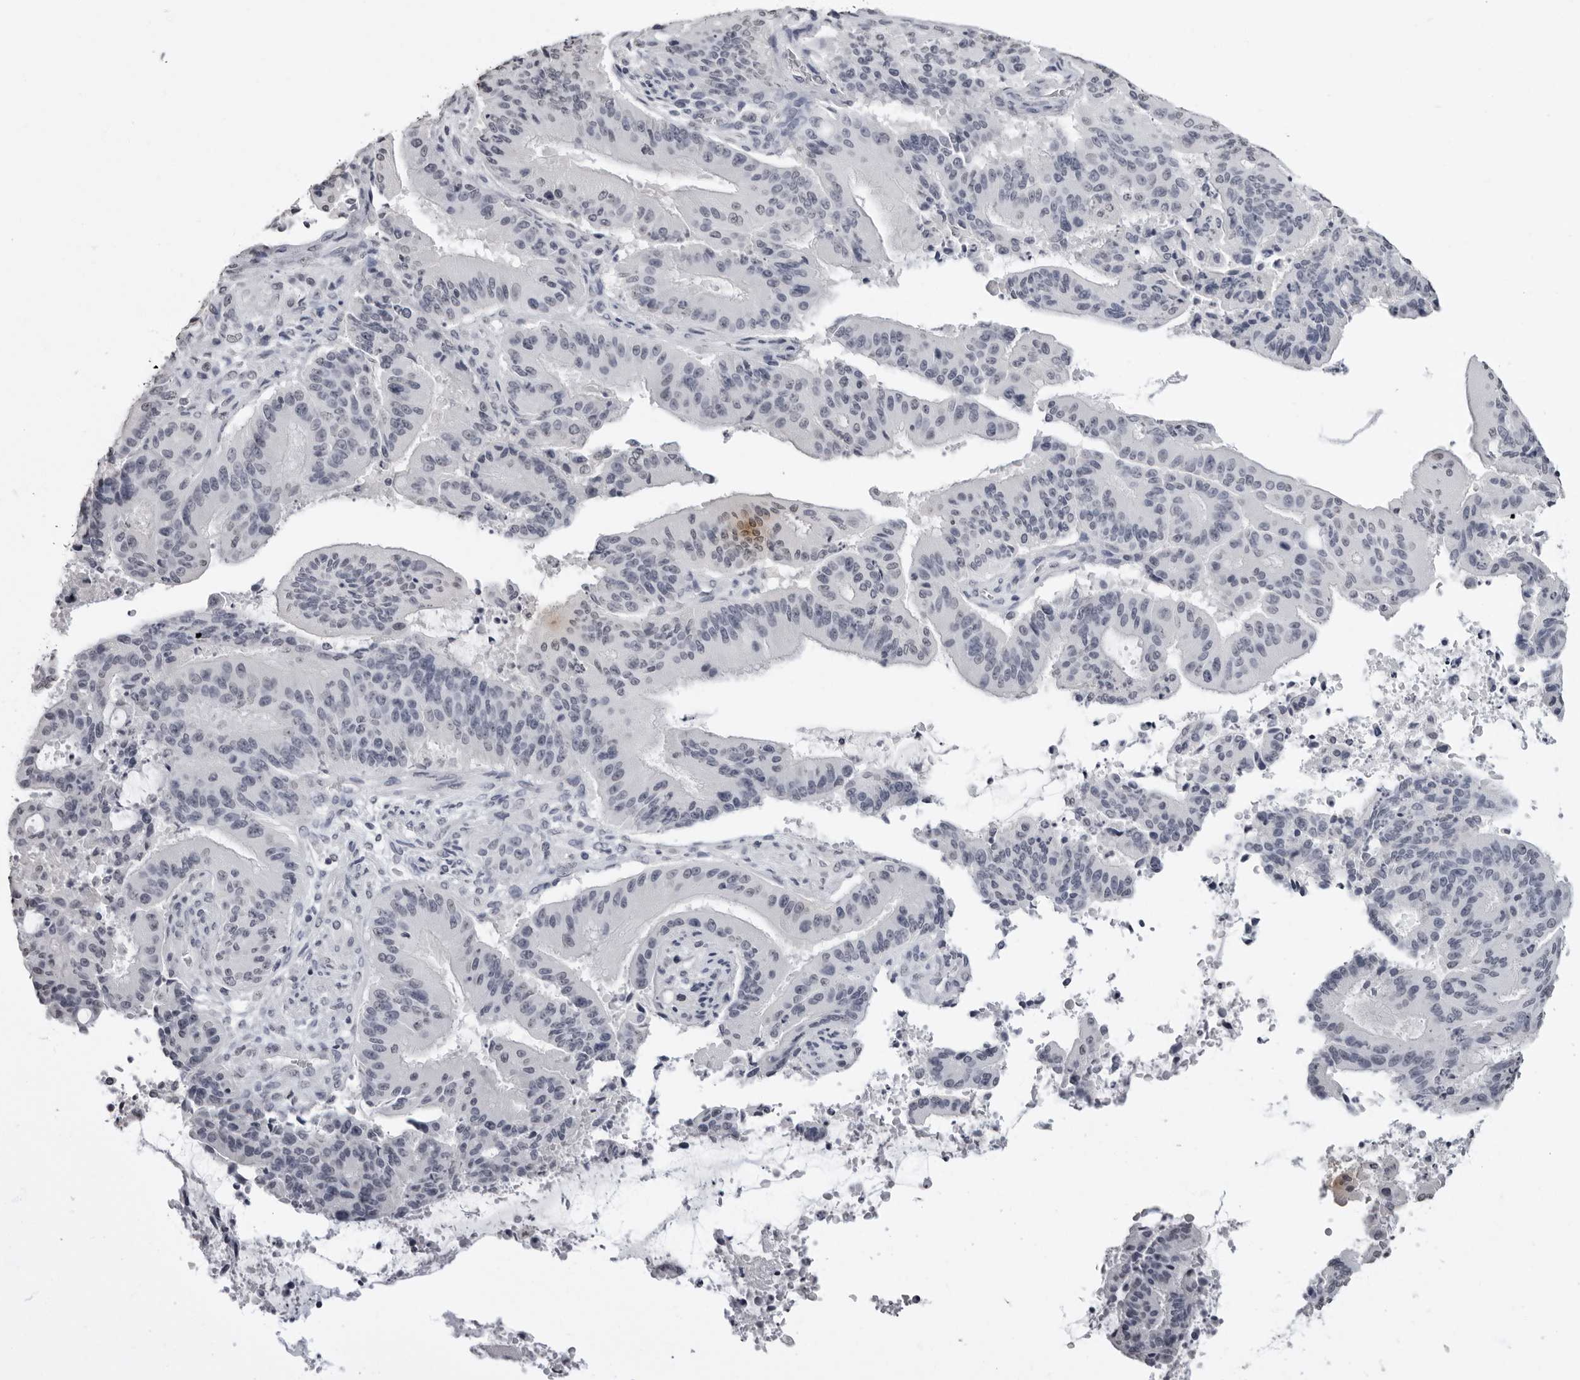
{"staining": {"intensity": "negative", "quantity": "none", "location": "none"}, "tissue": "liver cancer", "cell_type": "Tumor cells", "image_type": "cancer", "snomed": [{"axis": "morphology", "description": "Normal tissue, NOS"}, {"axis": "morphology", "description": "Cholangiocarcinoma"}, {"axis": "topography", "description": "Liver"}, {"axis": "topography", "description": "Peripheral nerve tissue"}], "caption": "Immunohistochemical staining of liver cancer (cholangiocarcinoma) reveals no significant expression in tumor cells.", "gene": "HEPACAM", "patient": {"sex": "female", "age": 73}}